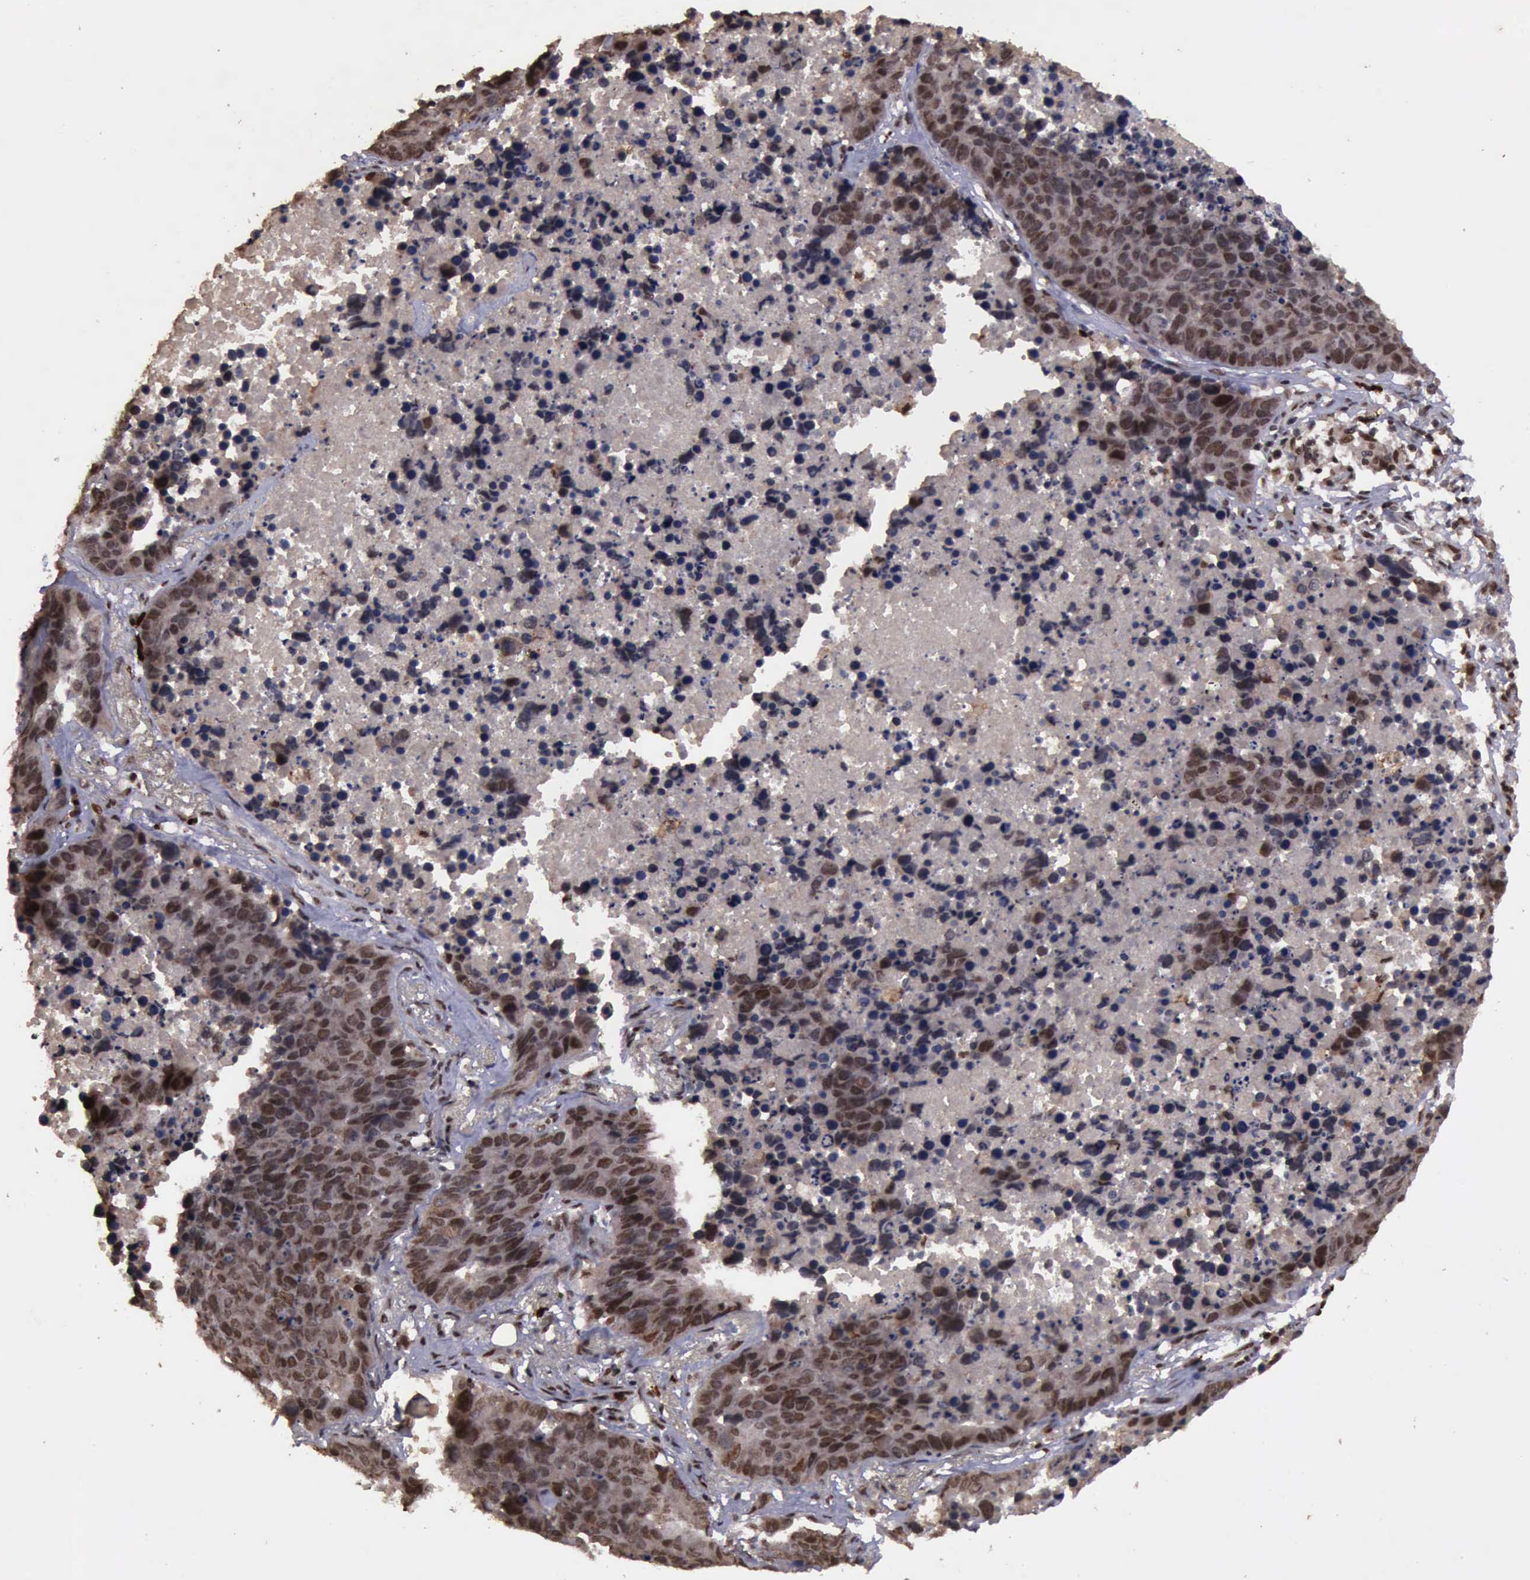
{"staining": {"intensity": "strong", "quantity": ">75%", "location": "nuclear"}, "tissue": "lung cancer", "cell_type": "Tumor cells", "image_type": "cancer", "snomed": [{"axis": "morphology", "description": "Carcinoid, malignant, NOS"}, {"axis": "topography", "description": "Lung"}], "caption": "This is an image of immunohistochemistry staining of carcinoid (malignant) (lung), which shows strong staining in the nuclear of tumor cells.", "gene": "TRMT2A", "patient": {"sex": "male", "age": 60}}